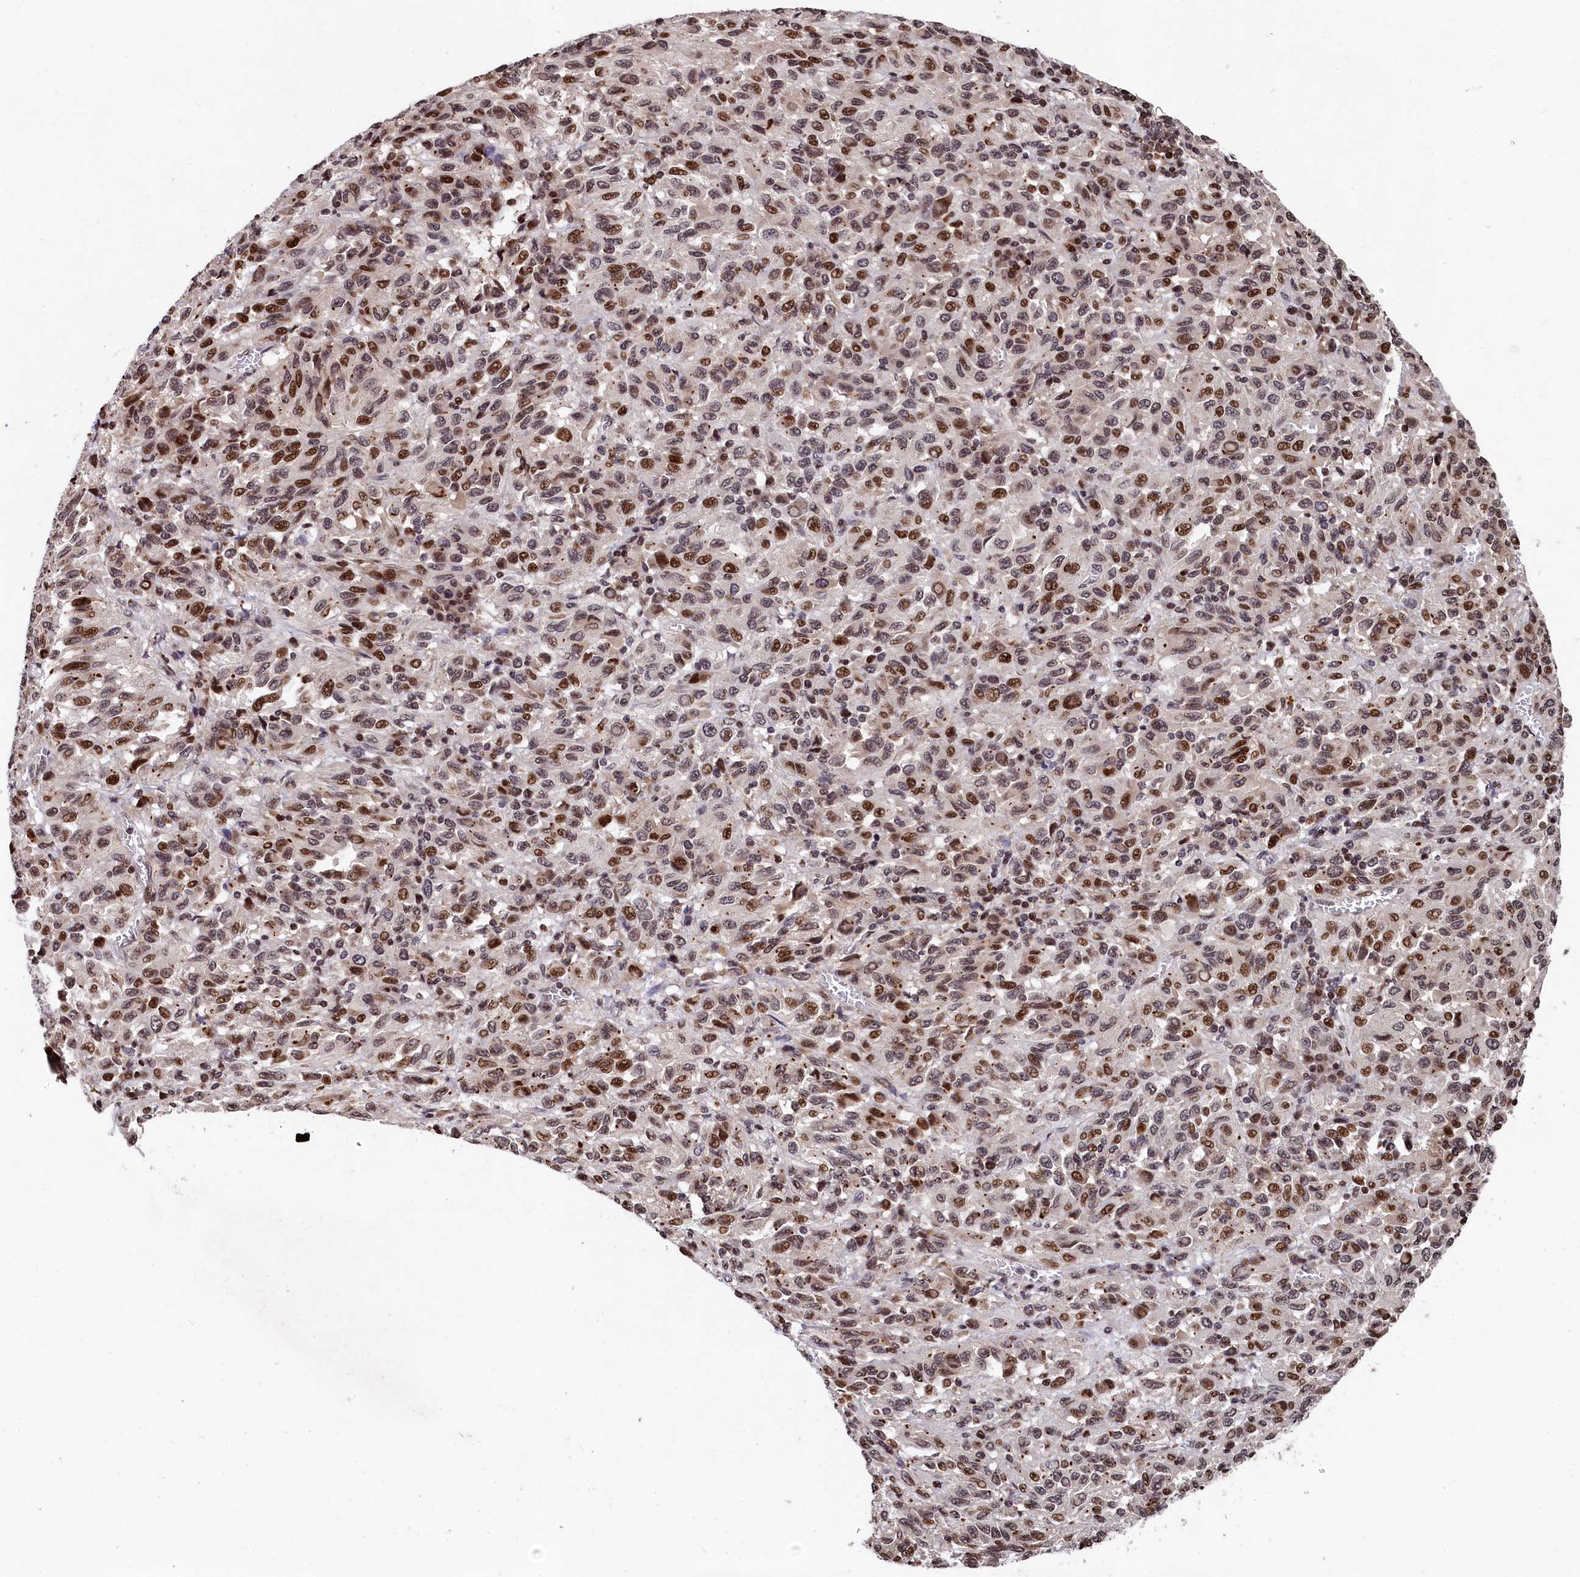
{"staining": {"intensity": "moderate", "quantity": ">75%", "location": "nuclear"}, "tissue": "melanoma", "cell_type": "Tumor cells", "image_type": "cancer", "snomed": [{"axis": "morphology", "description": "Malignant melanoma, Metastatic site"}, {"axis": "topography", "description": "Lung"}], "caption": "Malignant melanoma (metastatic site) stained for a protein displays moderate nuclear positivity in tumor cells.", "gene": "FAM217B", "patient": {"sex": "male", "age": 64}}